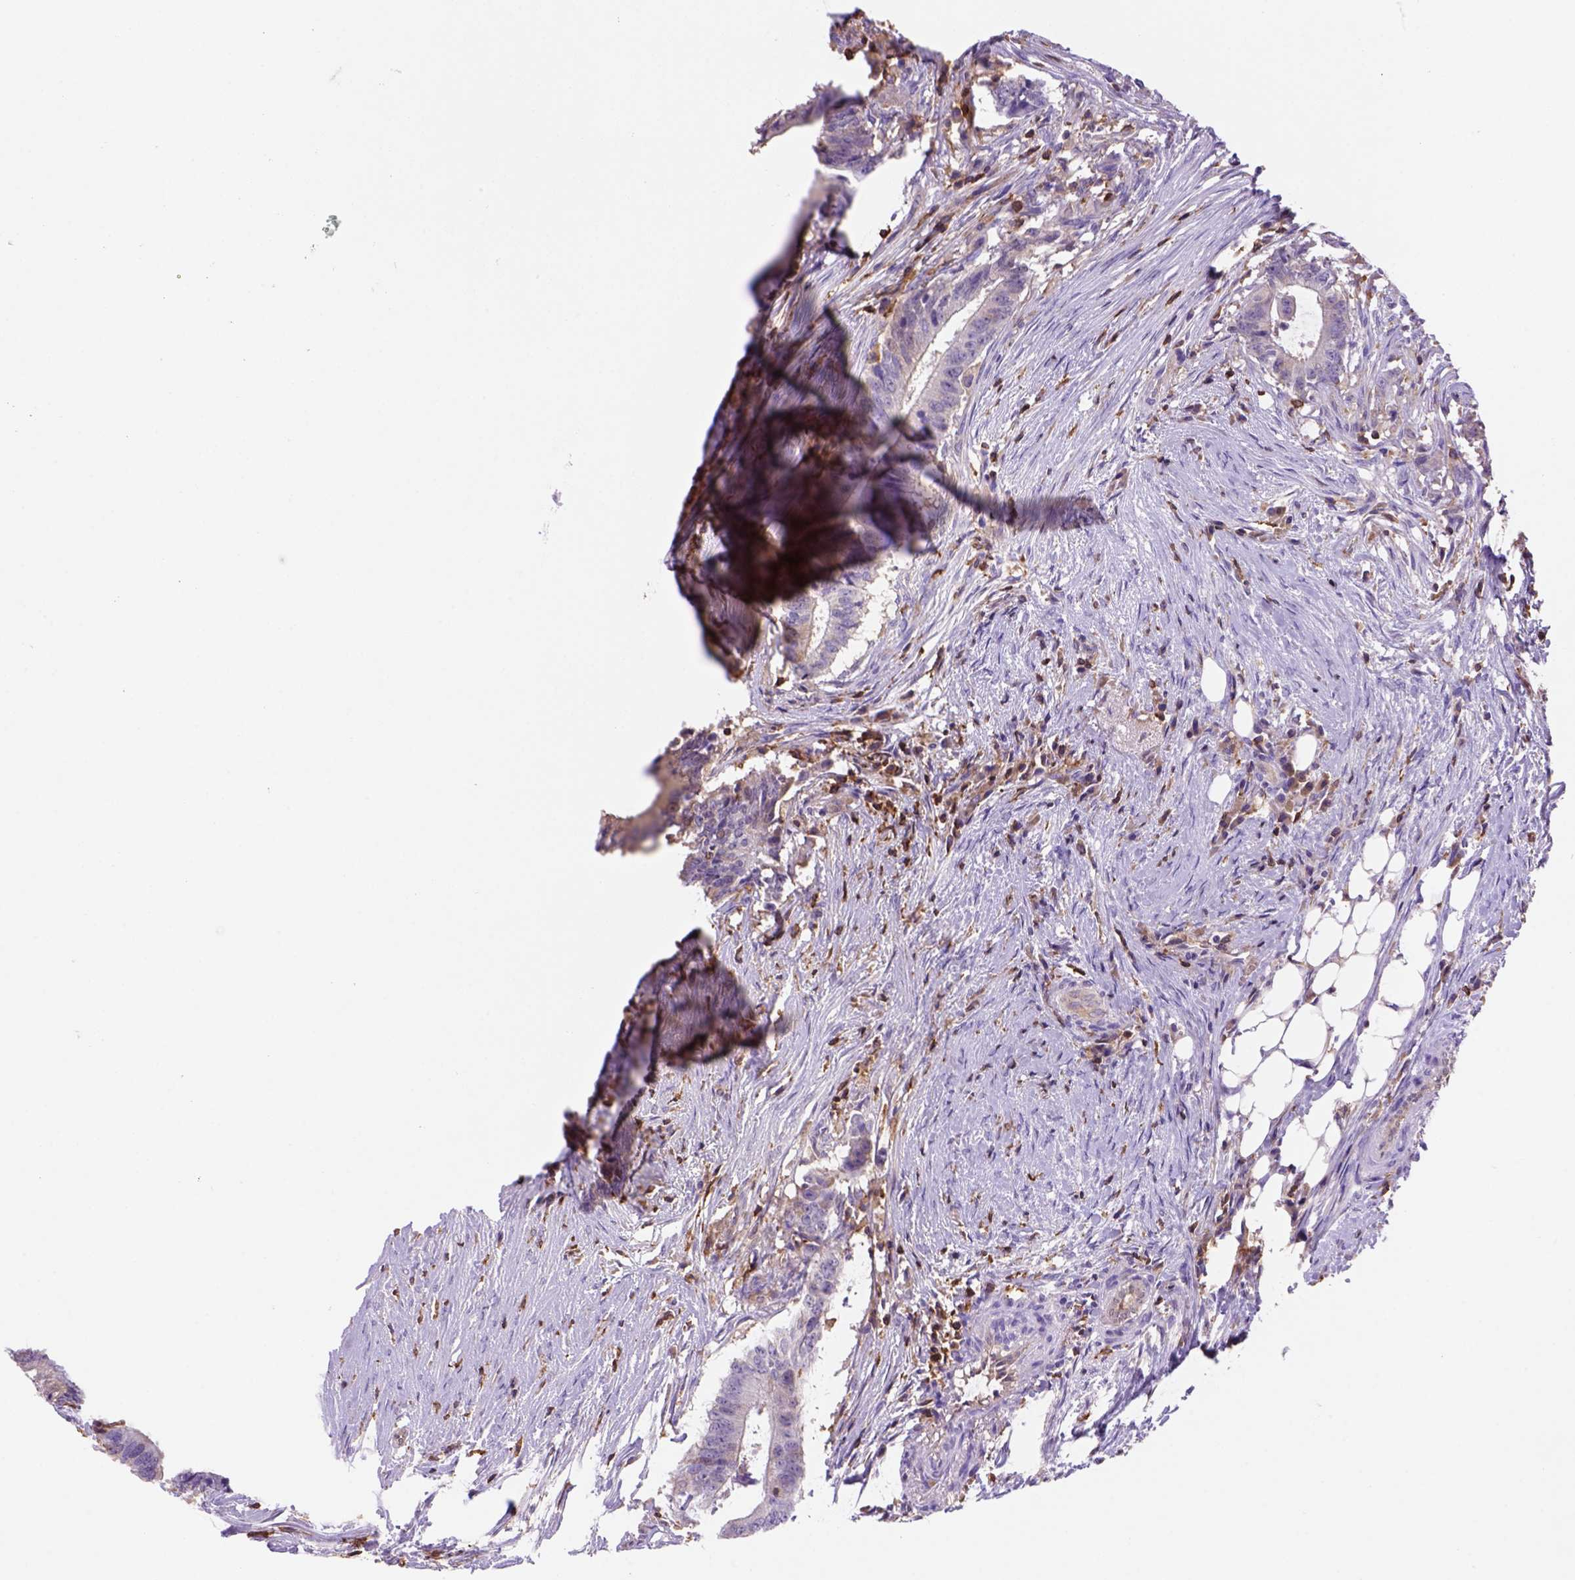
{"staining": {"intensity": "negative", "quantity": "none", "location": "none"}, "tissue": "colorectal cancer", "cell_type": "Tumor cells", "image_type": "cancer", "snomed": [{"axis": "morphology", "description": "Adenocarcinoma, NOS"}, {"axis": "topography", "description": "Colon"}], "caption": "DAB (3,3'-diaminobenzidine) immunohistochemical staining of human adenocarcinoma (colorectal) displays no significant expression in tumor cells.", "gene": "INPP5D", "patient": {"sex": "female", "age": 43}}